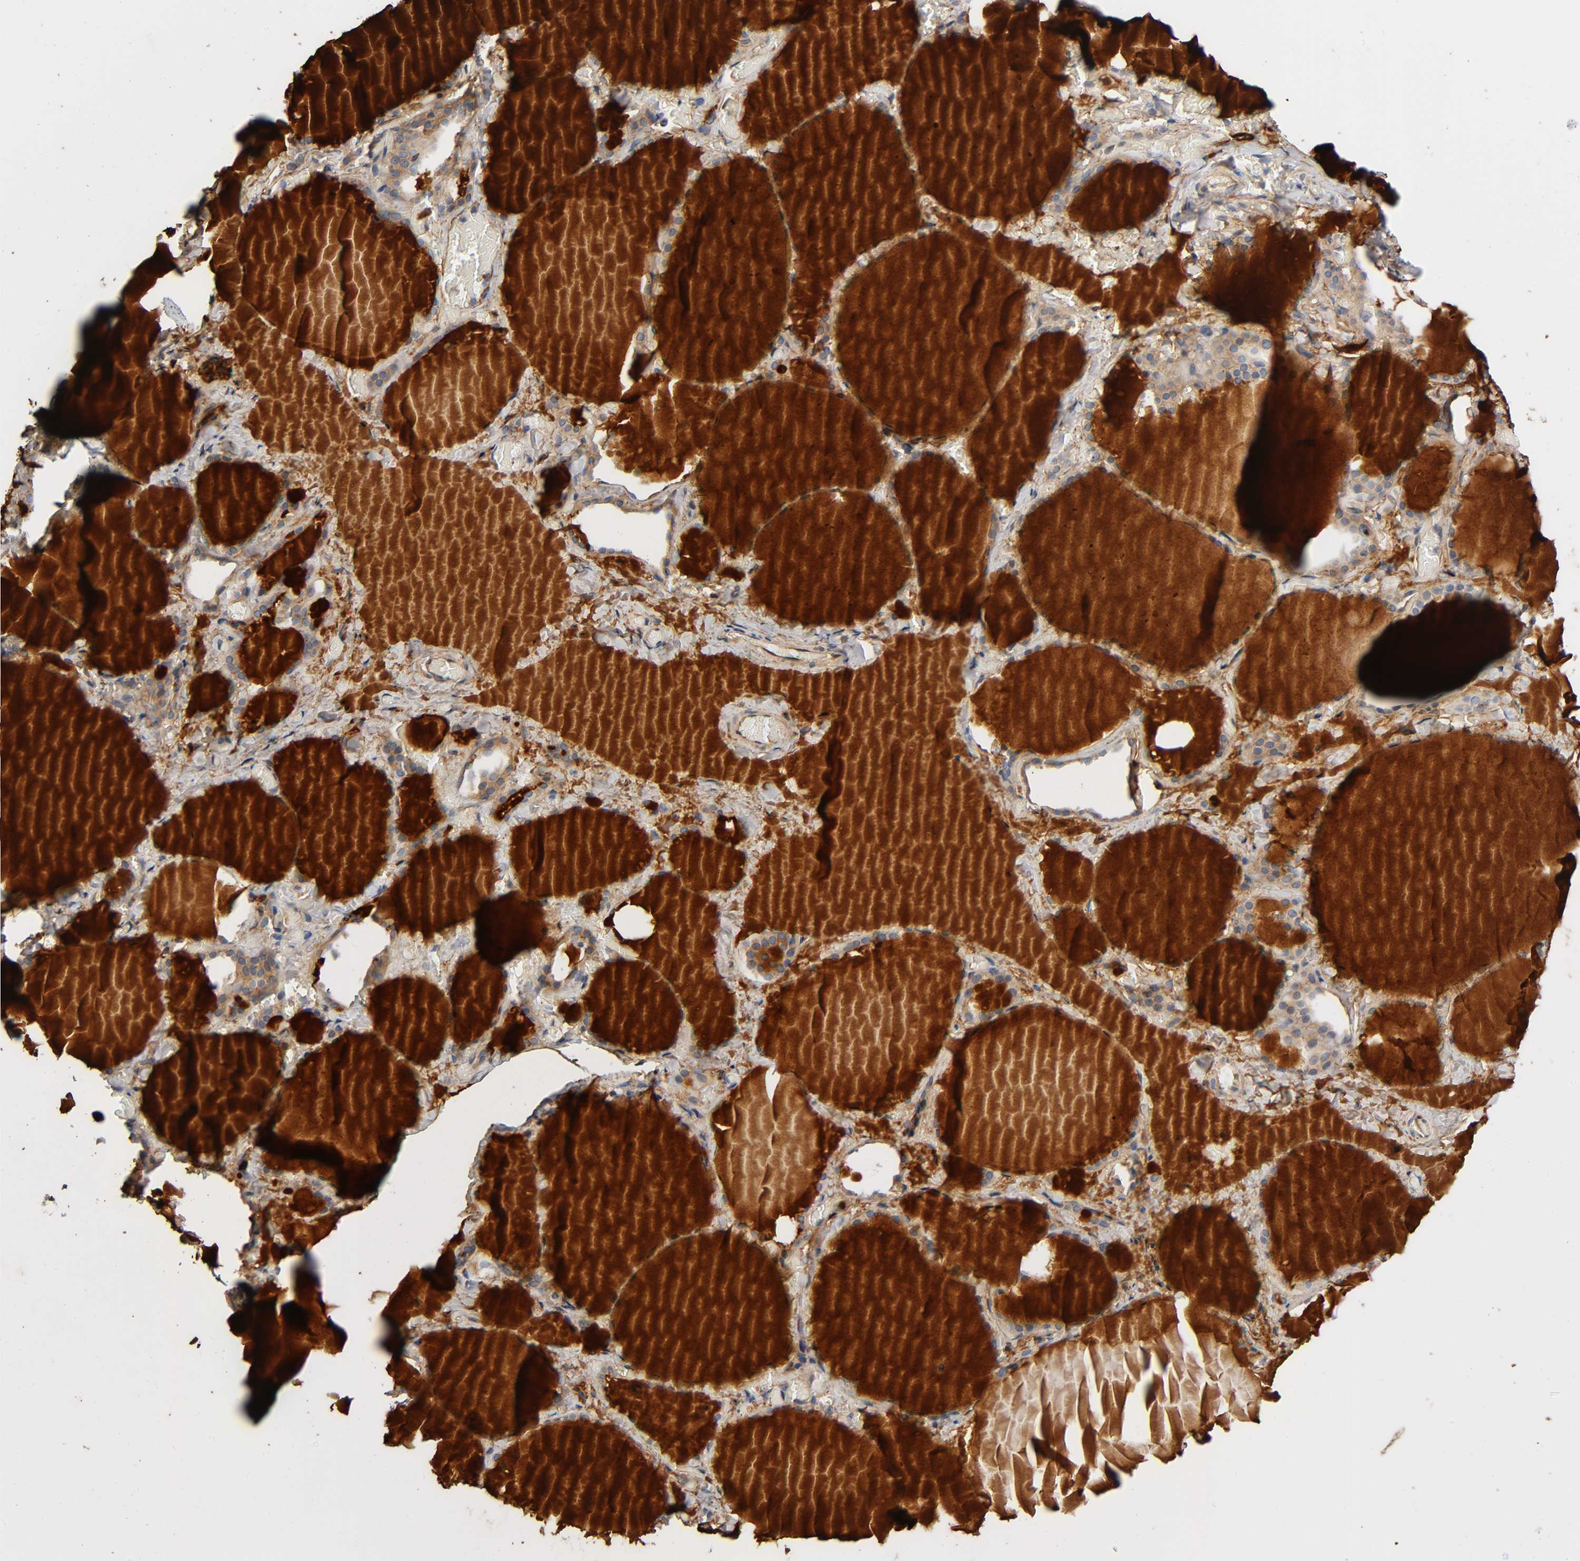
{"staining": {"intensity": "strong", "quantity": ">75%", "location": "cytoplasmic/membranous"}, "tissue": "thyroid gland", "cell_type": "Glandular cells", "image_type": "normal", "snomed": [{"axis": "morphology", "description": "Normal tissue, NOS"}, {"axis": "topography", "description": "Thyroid gland"}], "caption": "A photomicrograph of thyroid gland stained for a protein shows strong cytoplasmic/membranous brown staining in glandular cells.", "gene": "MARS1", "patient": {"sex": "female", "age": 22}}